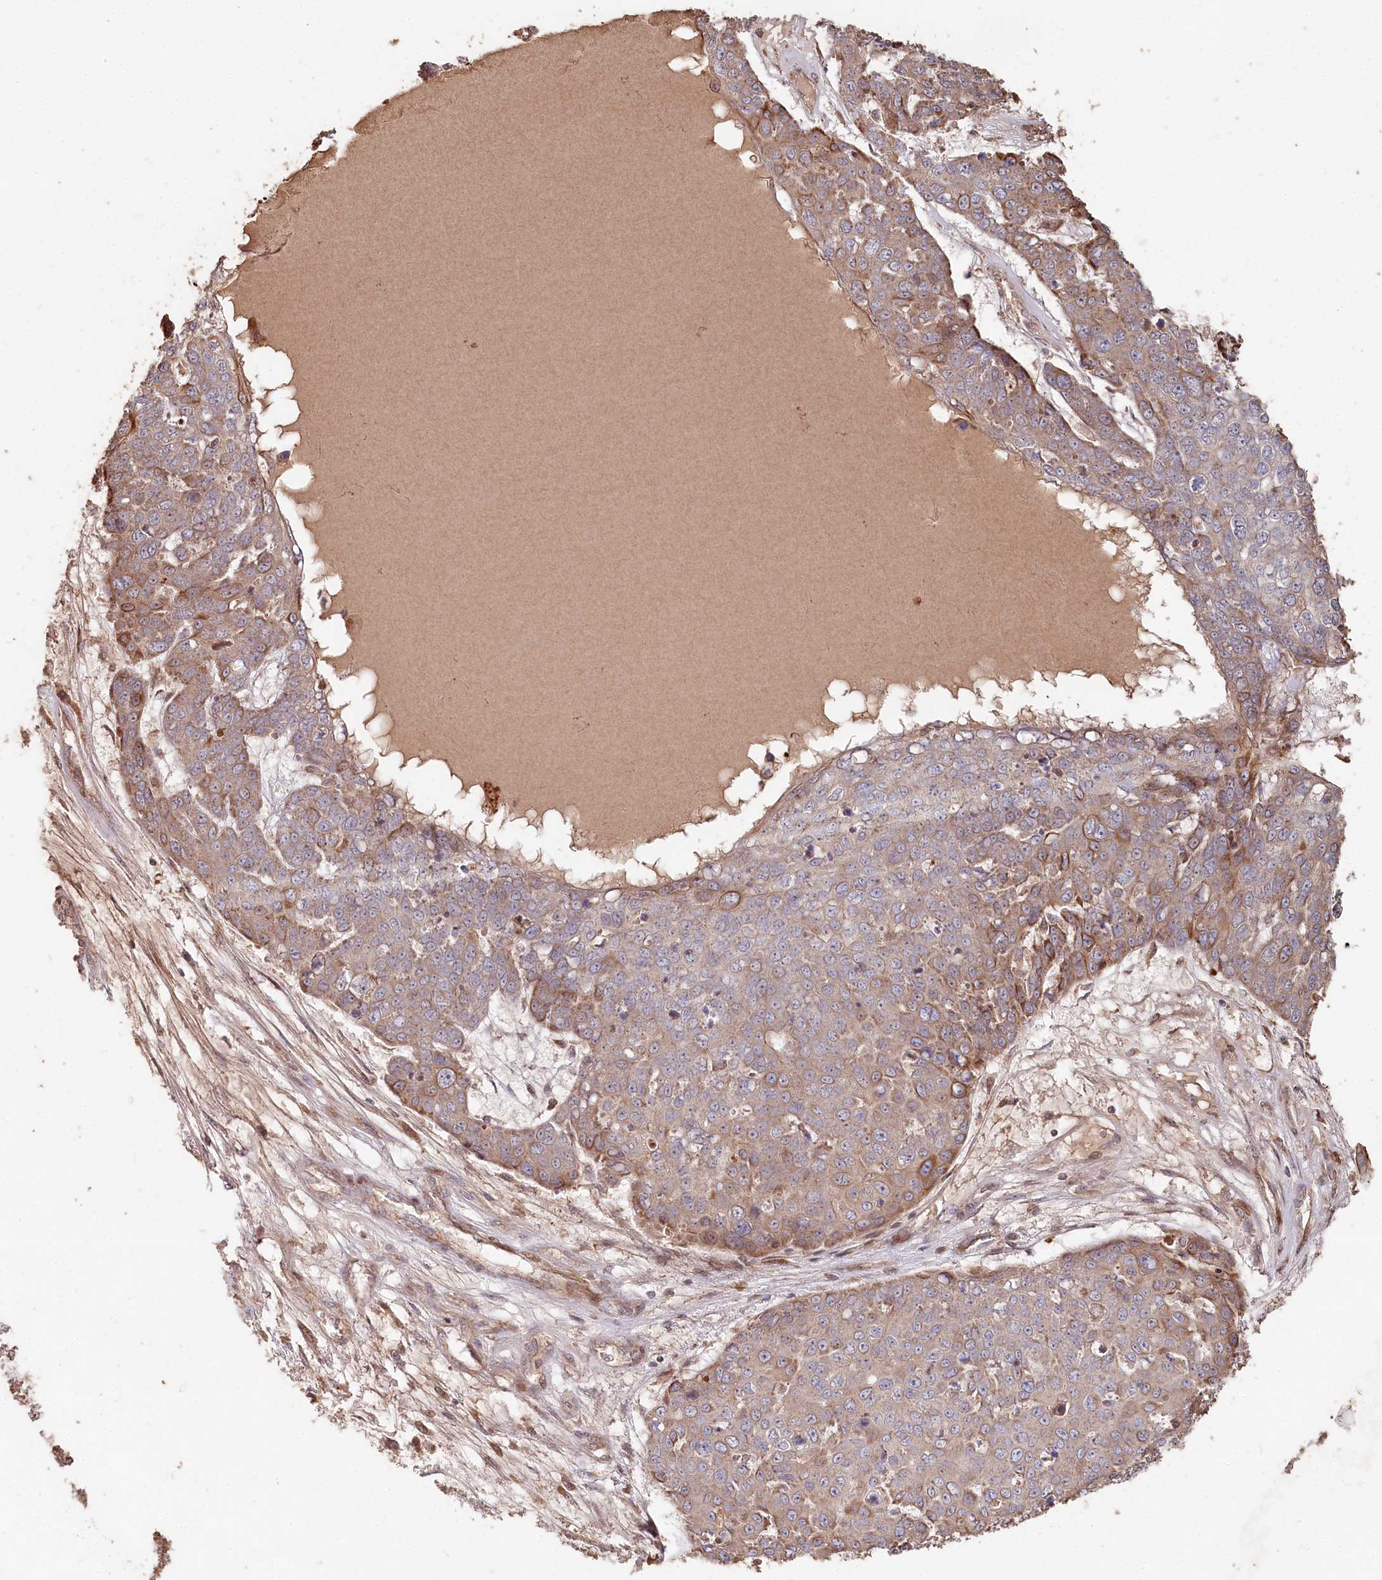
{"staining": {"intensity": "moderate", "quantity": "<25%", "location": "cytoplasmic/membranous"}, "tissue": "skin cancer", "cell_type": "Tumor cells", "image_type": "cancer", "snomed": [{"axis": "morphology", "description": "Squamous cell carcinoma, NOS"}, {"axis": "topography", "description": "Skin"}], "caption": "Protein staining displays moderate cytoplasmic/membranous positivity in approximately <25% of tumor cells in skin cancer.", "gene": "HAL", "patient": {"sex": "male", "age": 71}}